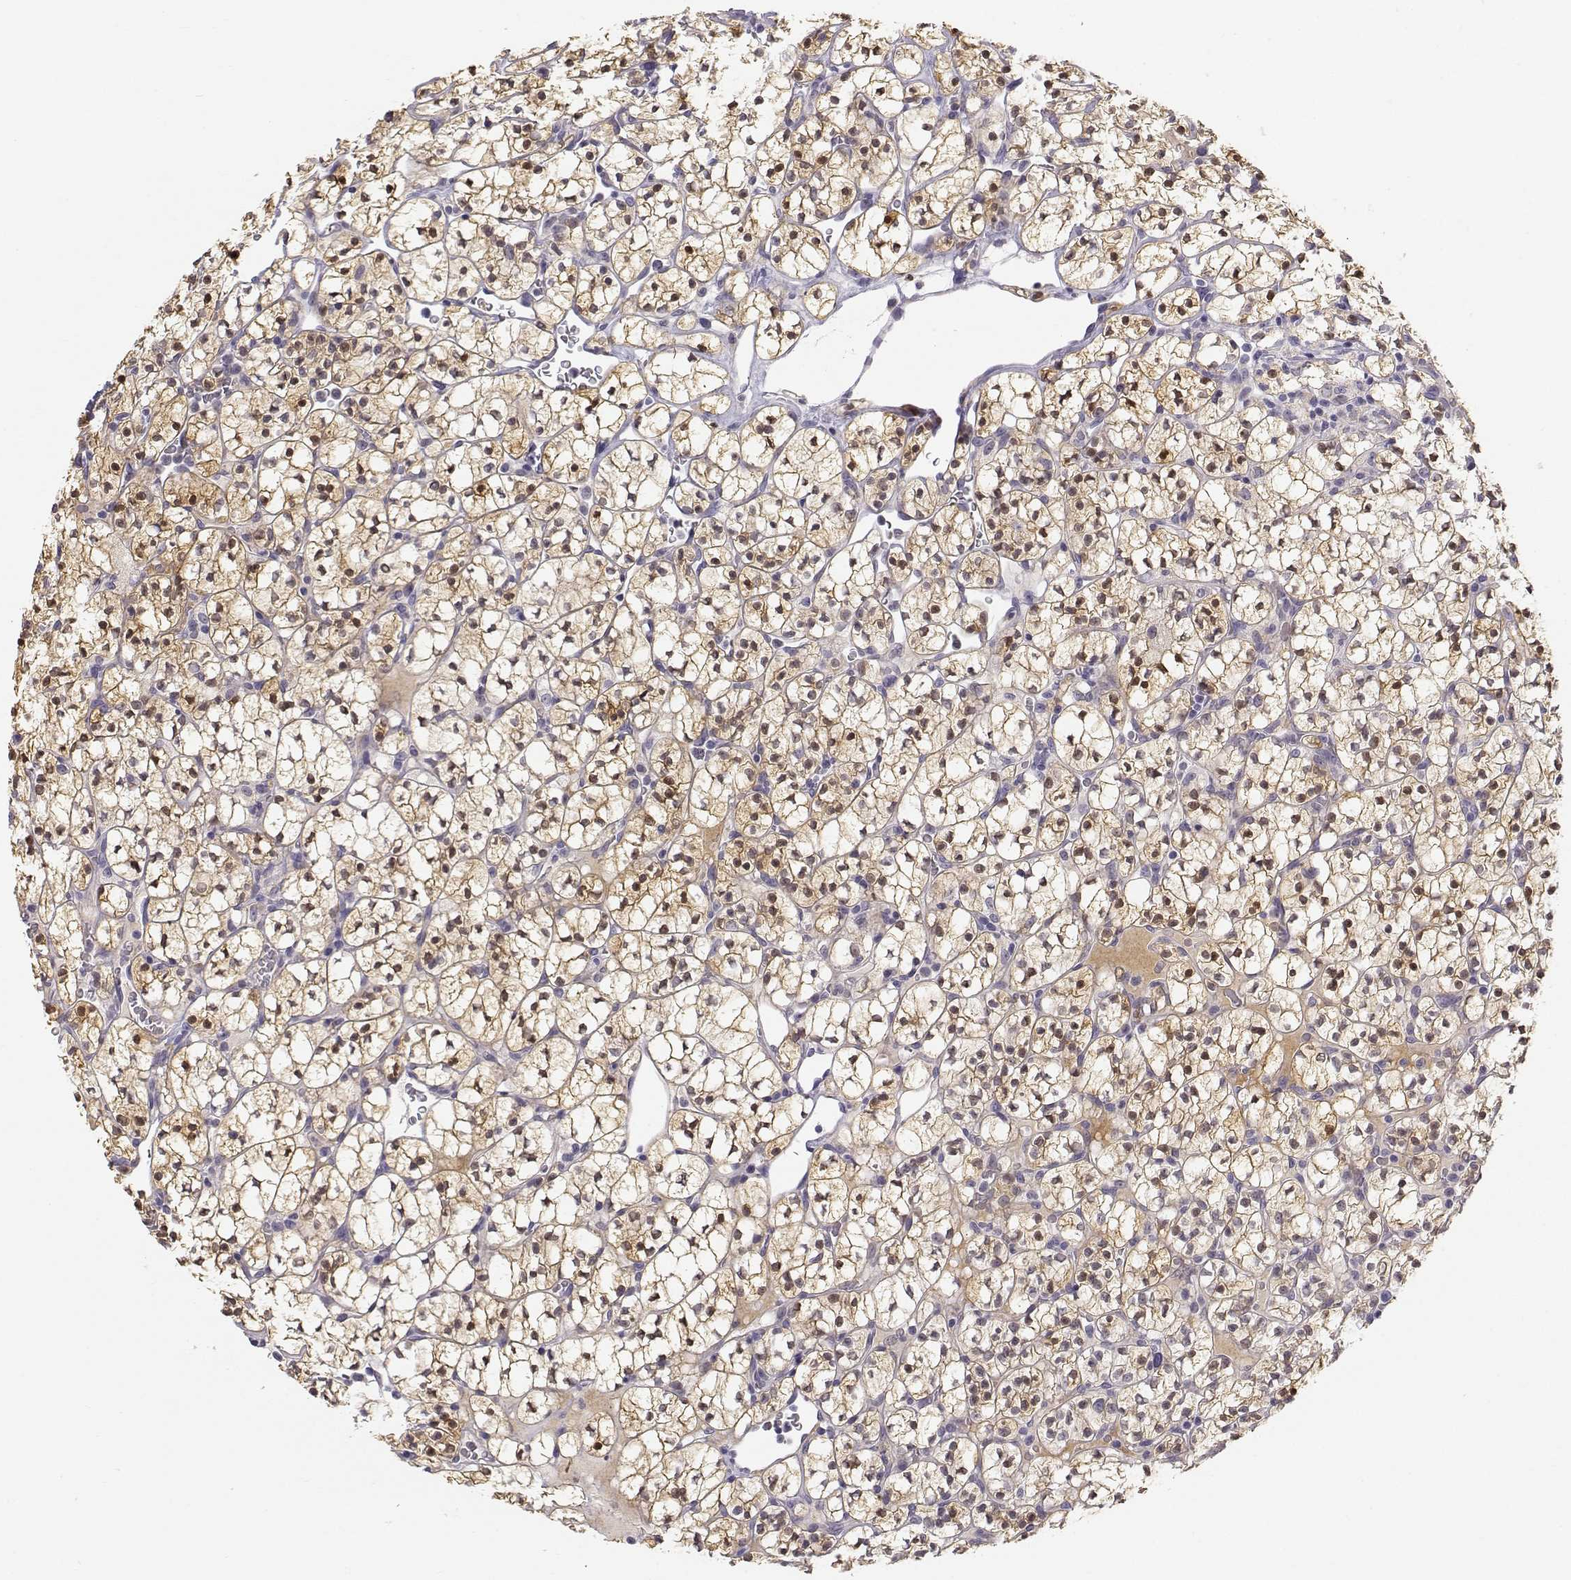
{"staining": {"intensity": "strong", "quantity": ">75%", "location": "cytoplasmic/membranous,nuclear"}, "tissue": "renal cancer", "cell_type": "Tumor cells", "image_type": "cancer", "snomed": [{"axis": "morphology", "description": "Adenocarcinoma, NOS"}, {"axis": "topography", "description": "Kidney"}], "caption": "Approximately >75% of tumor cells in human renal cancer demonstrate strong cytoplasmic/membranous and nuclear protein positivity as visualized by brown immunohistochemical staining.", "gene": "ACSL6", "patient": {"sex": "female", "age": 89}}